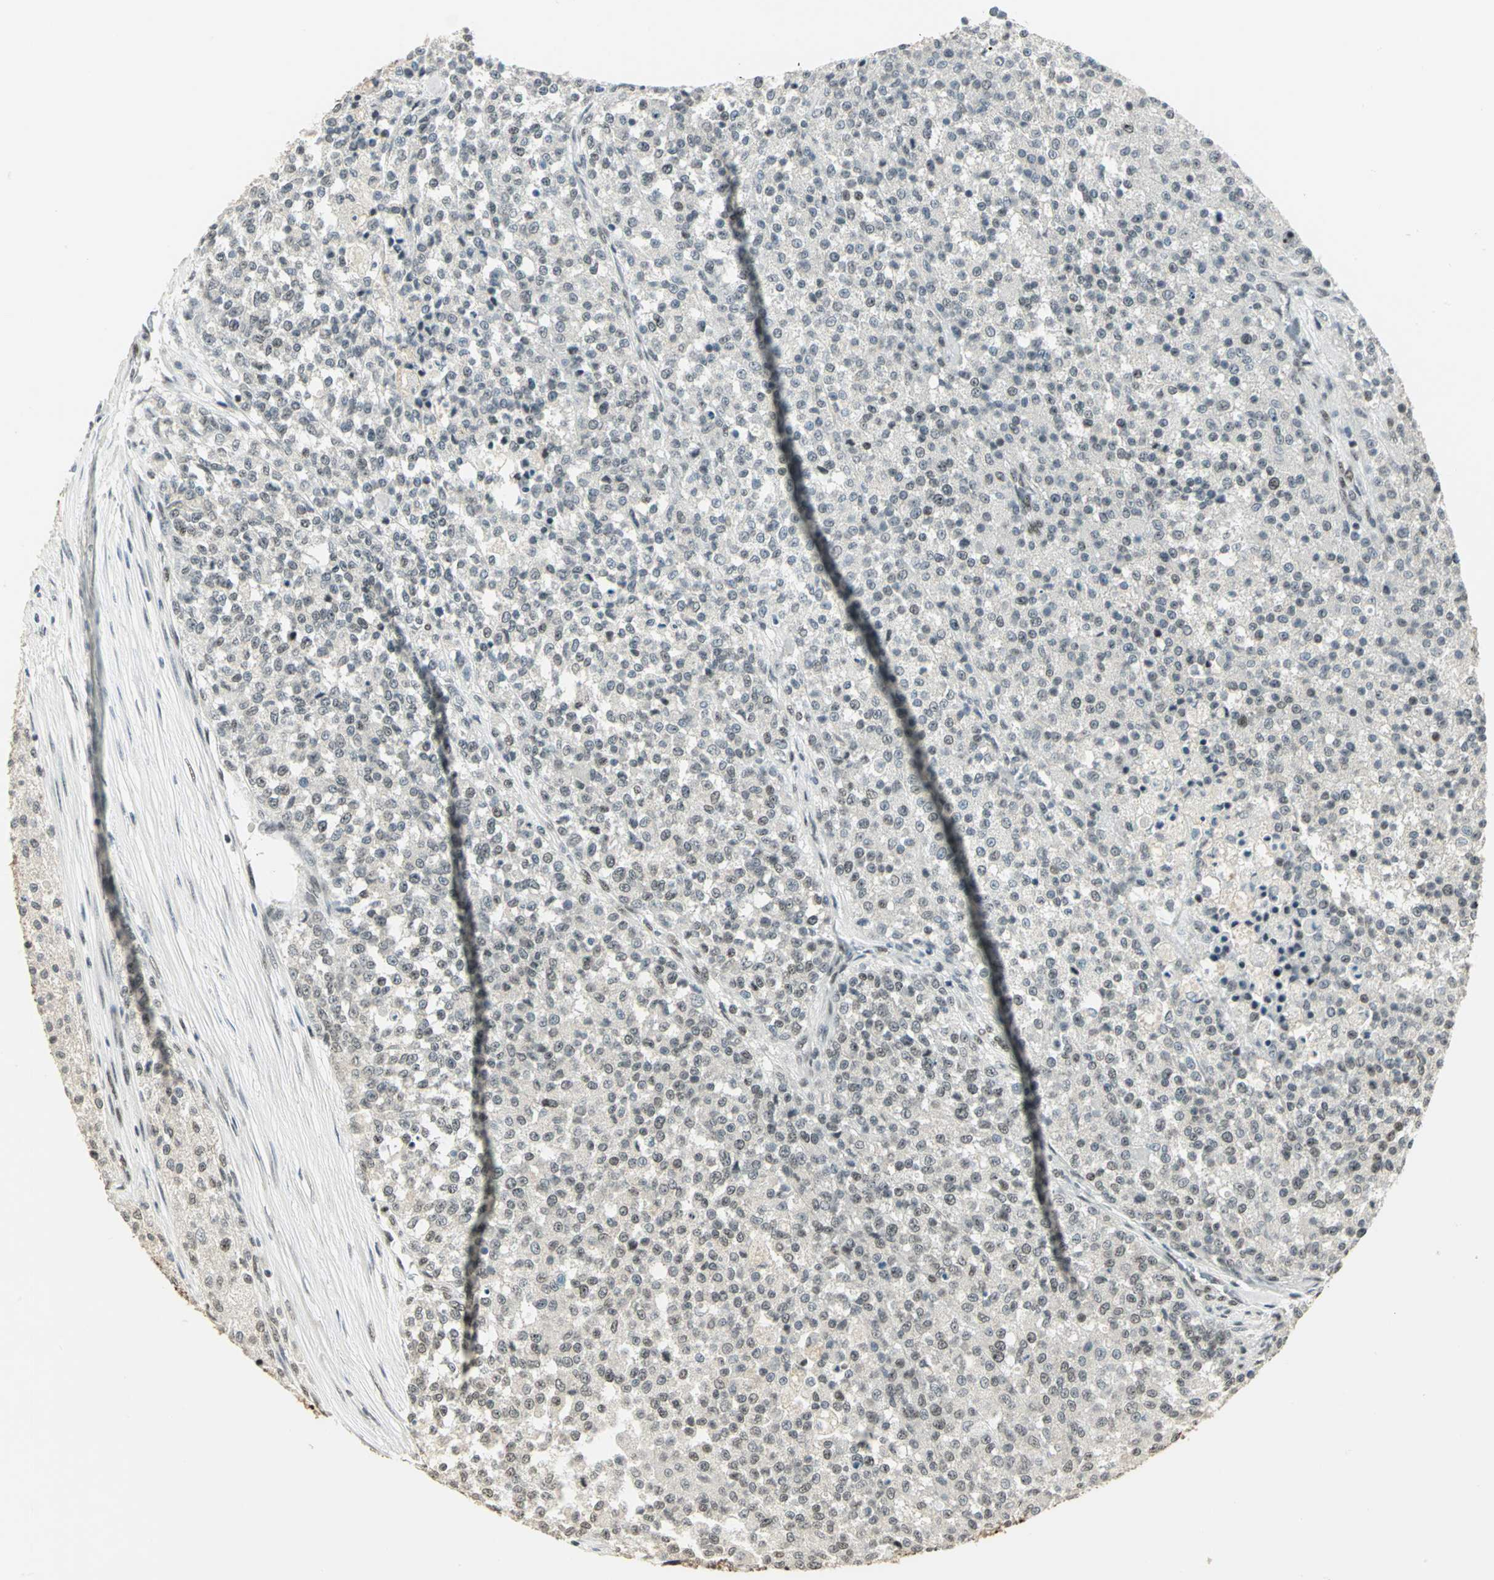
{"staining": {"intensity": "weak", "quantity": "25%-75%", "location": "nuclear"}, "tissue": "testis cancer", "cell_type": "Tumor cells", "image_type": "cancer", "snomed": [{"axis": "morphology", "description": "Seminoma, NOS"}, {"axis": "topography", "description": "Testis"}], "caption": "DAB immunohistochemical staining of human testis cancer (seminoma) shows weak nuclear protein expression in approximately 25%-75% of tumor cells.", "gene": "CBX3", "patient": {"sex": "male", "age": 59}}